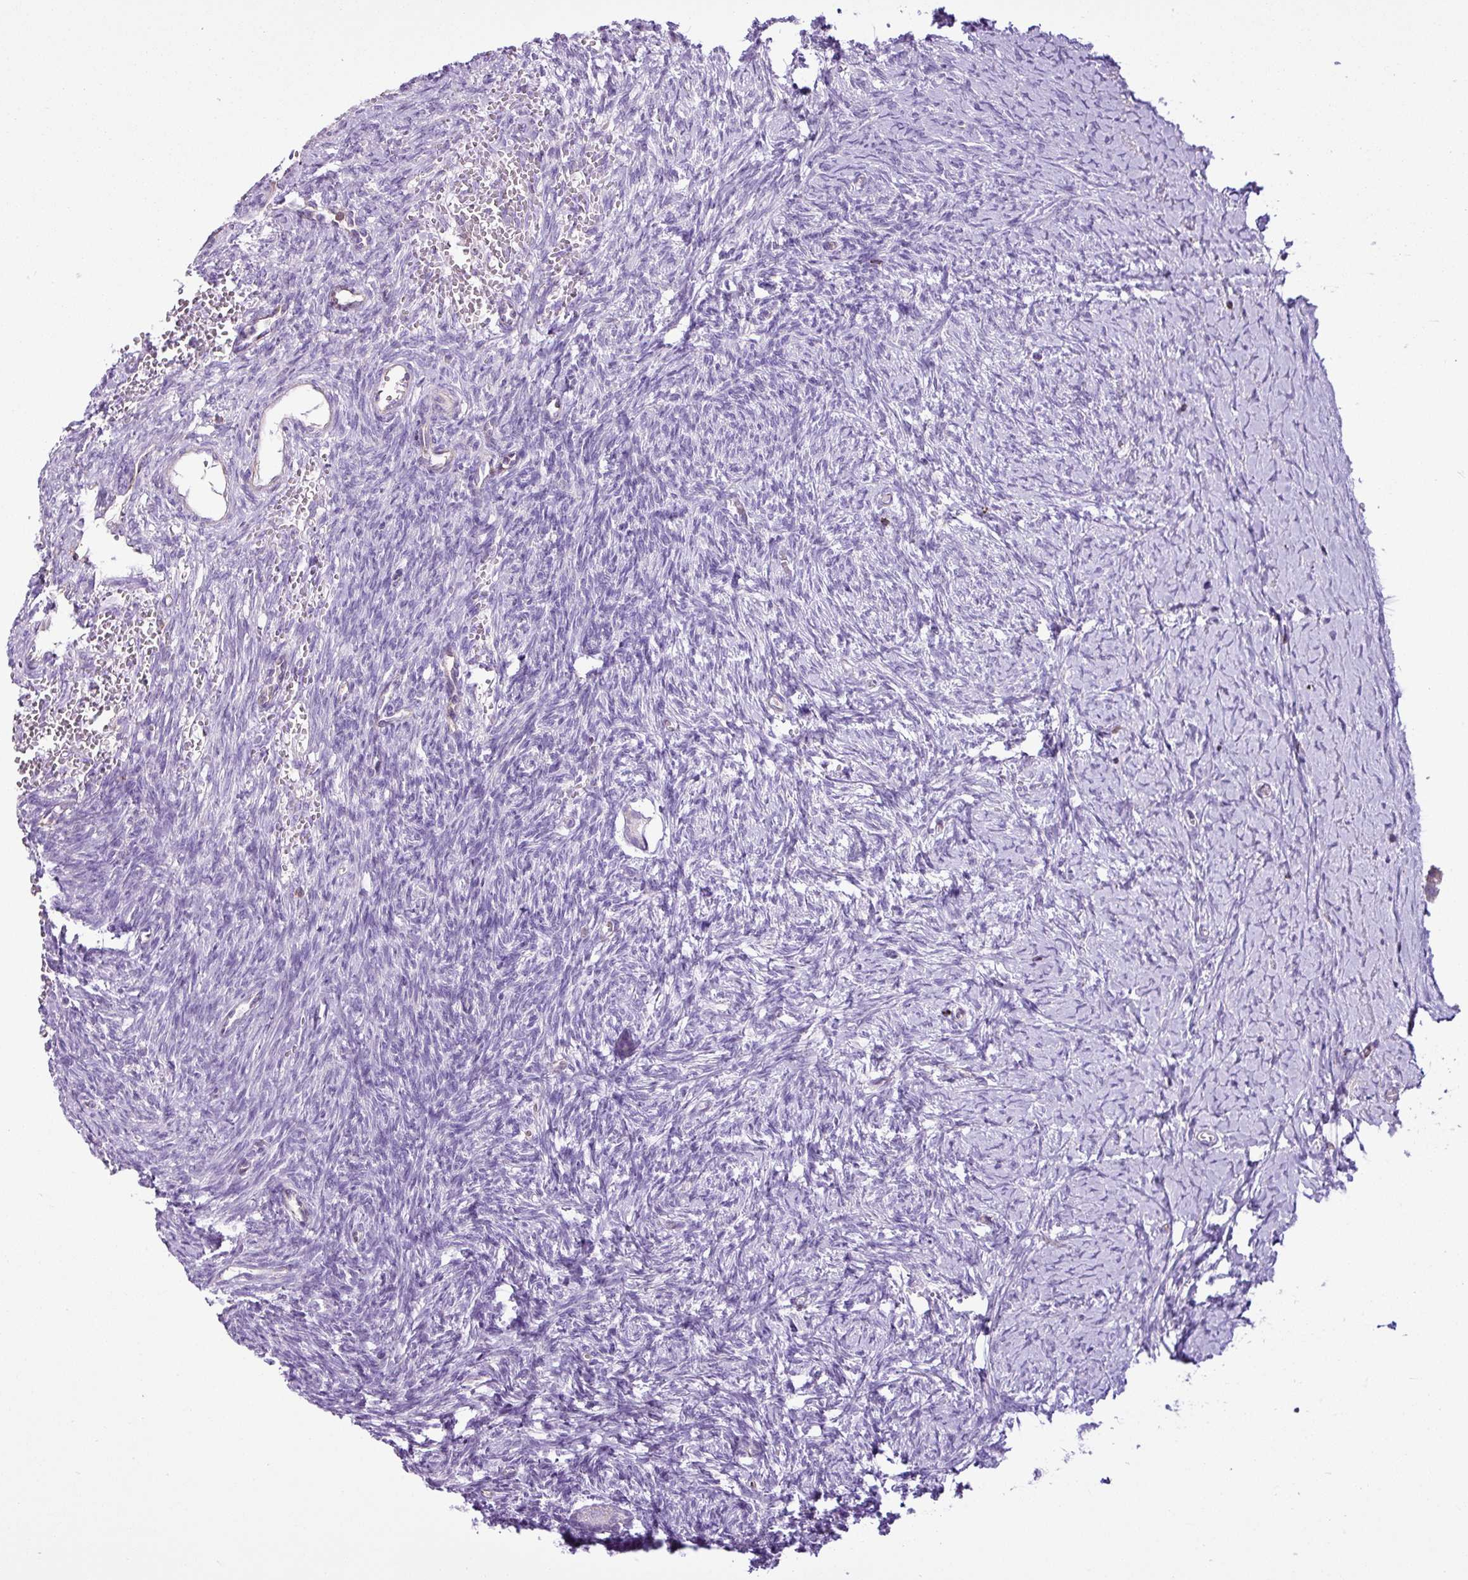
{"staining": {"intensity": "negative", "quantity": "none", "location": "none"}, "tissue": "ovary", "cell_type": "Follicle cells", "image_type": "normal", "snomed": [{"axis": "morphology", "description": "Normal tissue, NOS"}, {"axis": "topography", "description": "Ovary"}], "caption": "High magnification brightfield microscopy of normal ovary stained with DAB (3,3'-diaminobenzidine) (brown) and counterstained with hematoxylin (blue): follicle cells show no significant positivity.", "gene": "EME2", "patient": {"sex": "female", "age": 39}}